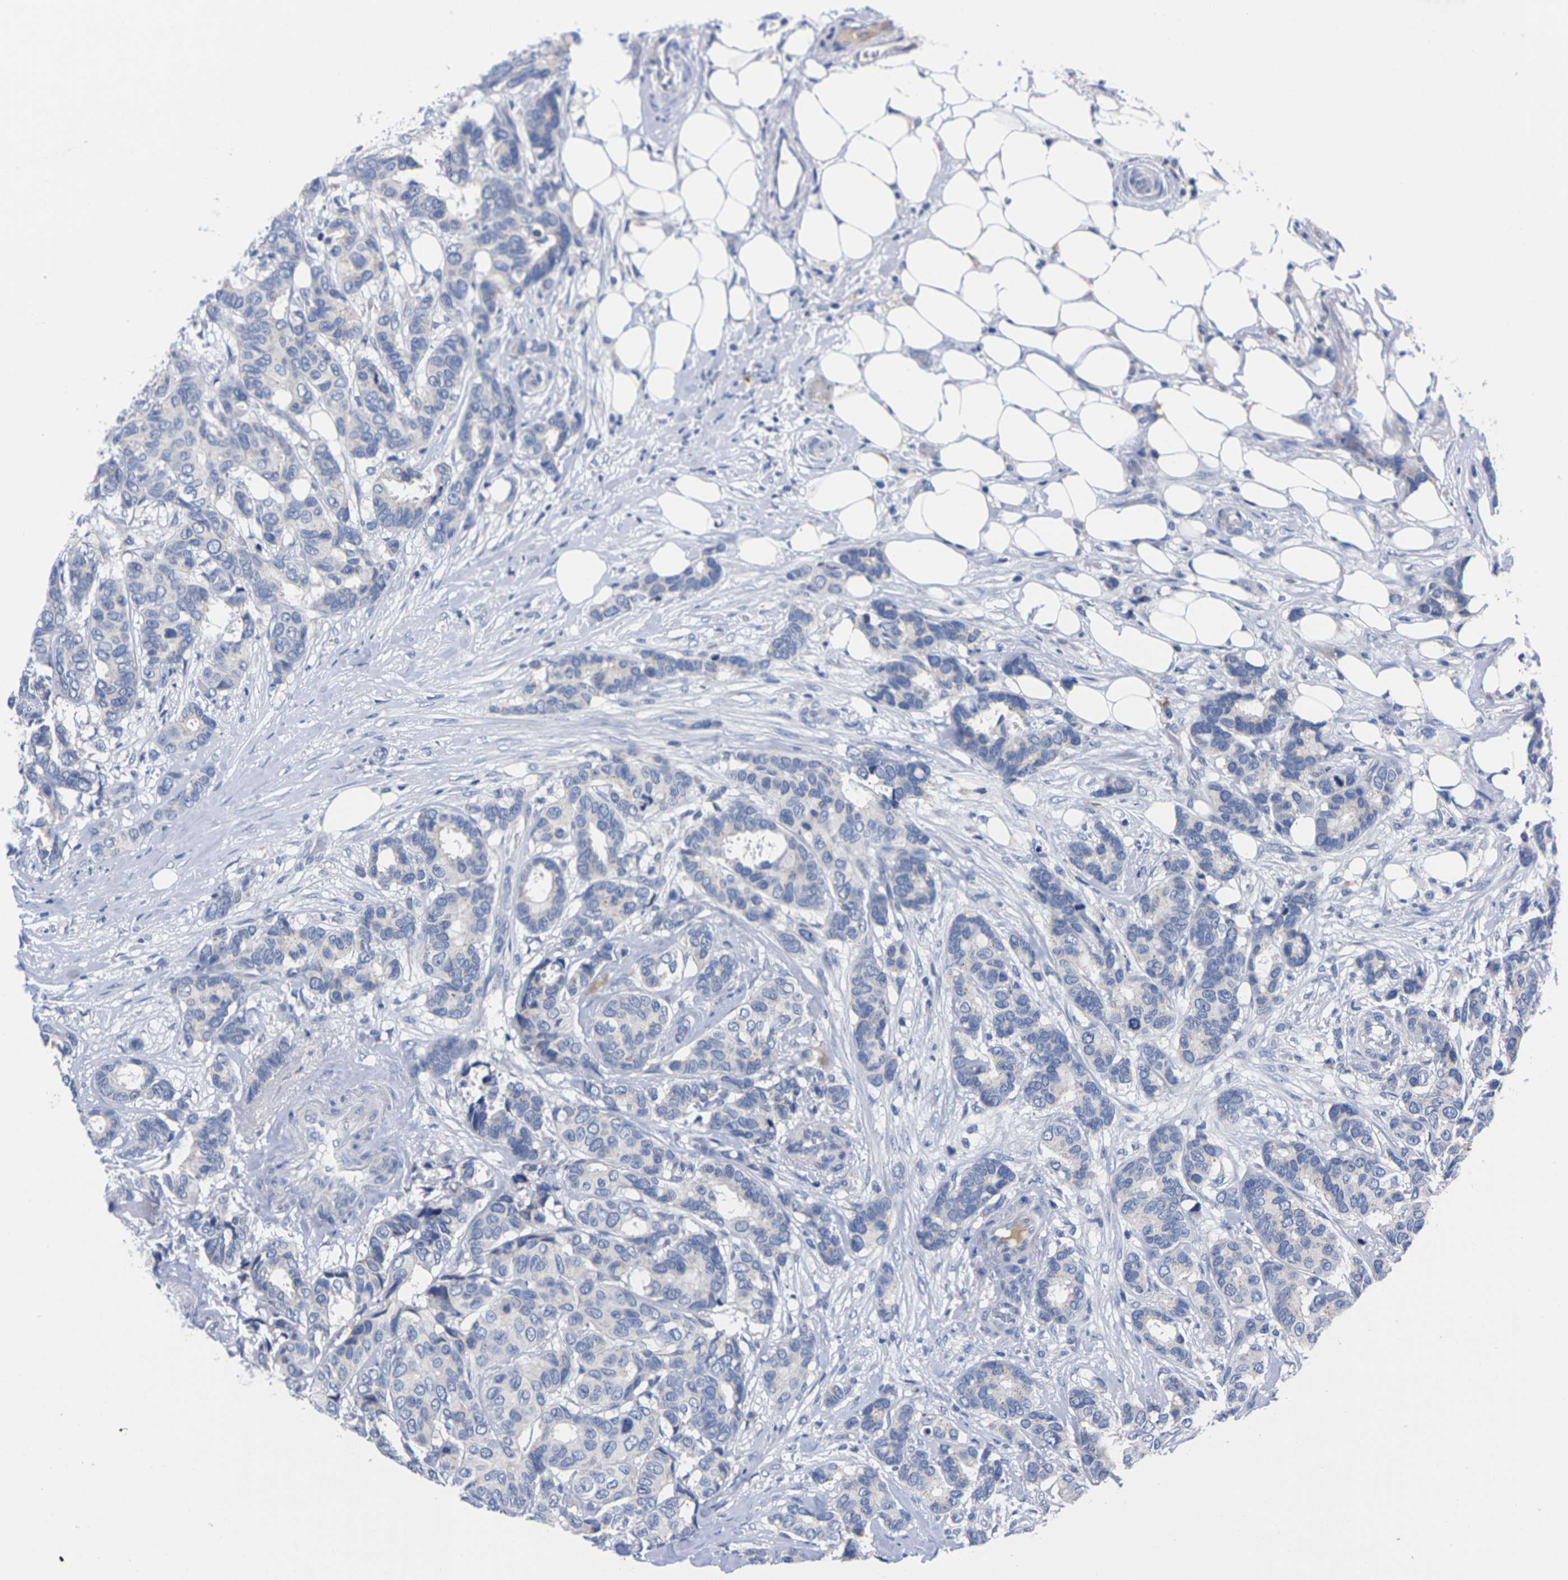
{"staining": {"intensity": "negative", "quantity": "none", "location": "none"}, "tissue": "breast cancer", "cell_type": "Tumor cells", "image_type": "cancer", "snomed": [{"axis": "morphology", "description": "Duct carcinoma"}, {"axis": "topography", "description": "Breast"}], "caption": "Immunohistochemical staining of human breast cancer (infiltrating ductal carcinoma) shows no significant positivity in tumor cells. (DAB immunohistochemistry (IHC), high magnification).", "gene": "FAM210A", "patient": {"sex": "female", "age": 87}}